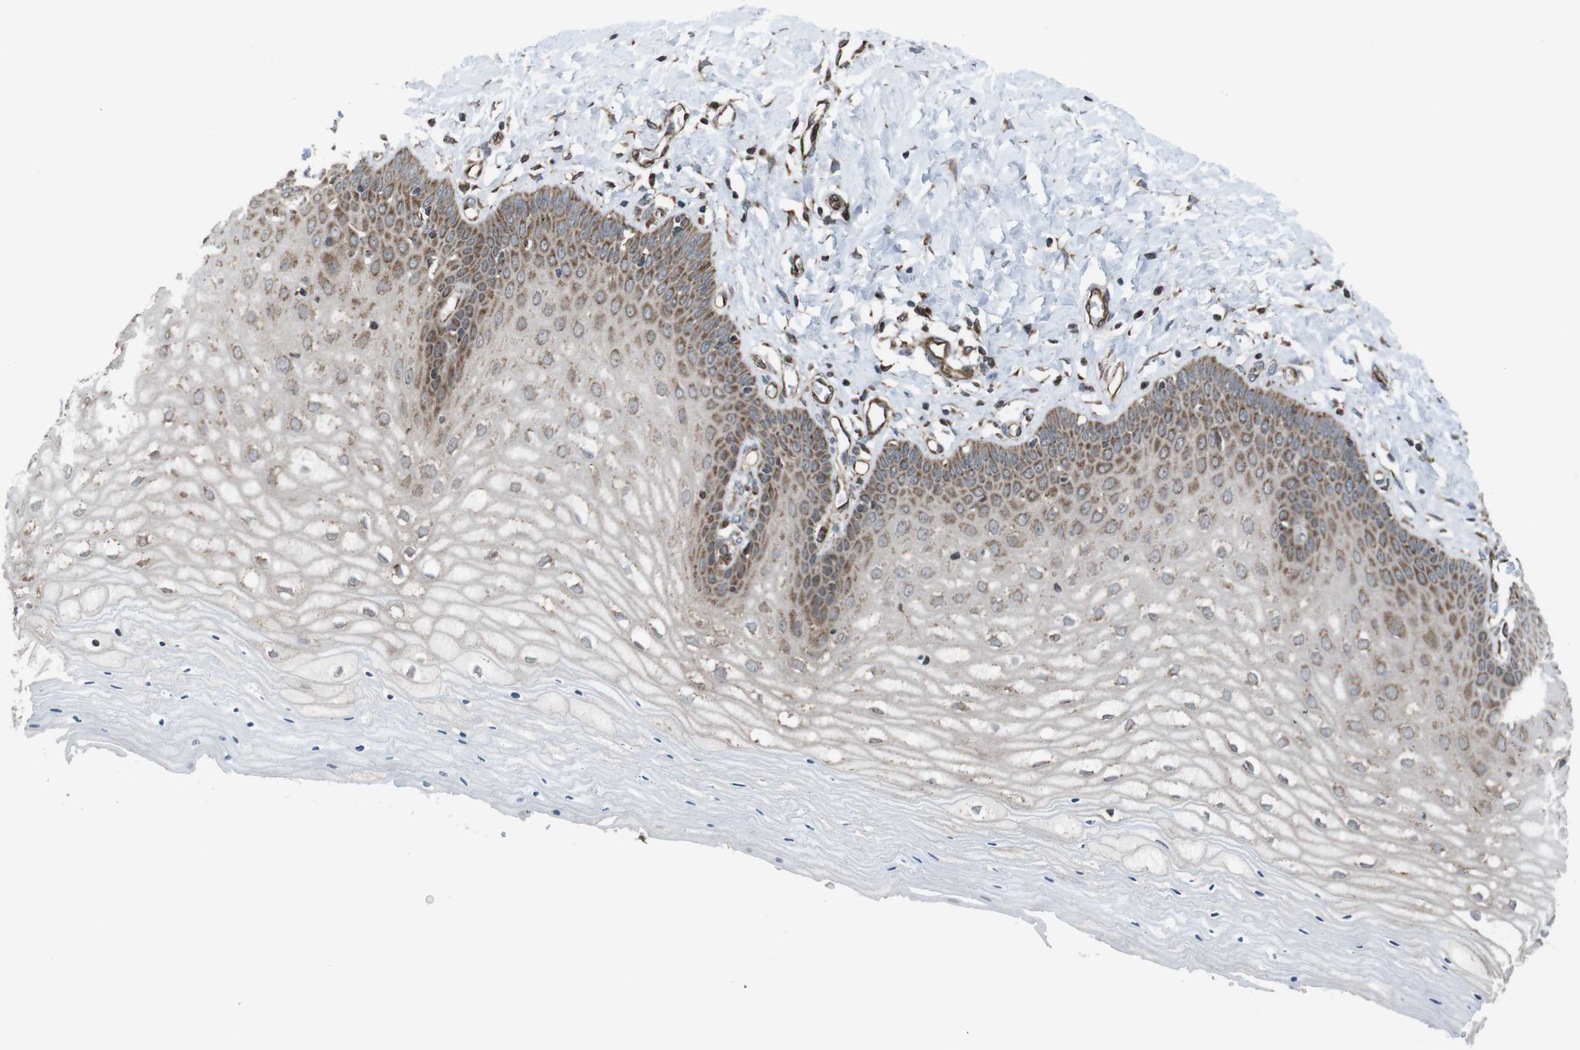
{"staining": {"intensity": "moderate", "quantity": ">75%", "location": "cytoplasmic/membranous"}, "tissue": "cervix", "cell_type": "Glandular cells", "image_type": "normal", "snomed": [{"axis": "morphology", "description": "Normal tissue, NOS"}, {"axis": "topography", "description": "Cervix"}], "caption": "Immunohistochemical staining of unremarkable cervix displays medium levels of moderate cytoplasmic/membranous positivity in approximately >75% of glandular cells. Immunohistochemistry stains the protein in brown and the nuclei are stained blue.", "gene": "GIMAP8", "patient": {"sex": "female", "age": 55}}